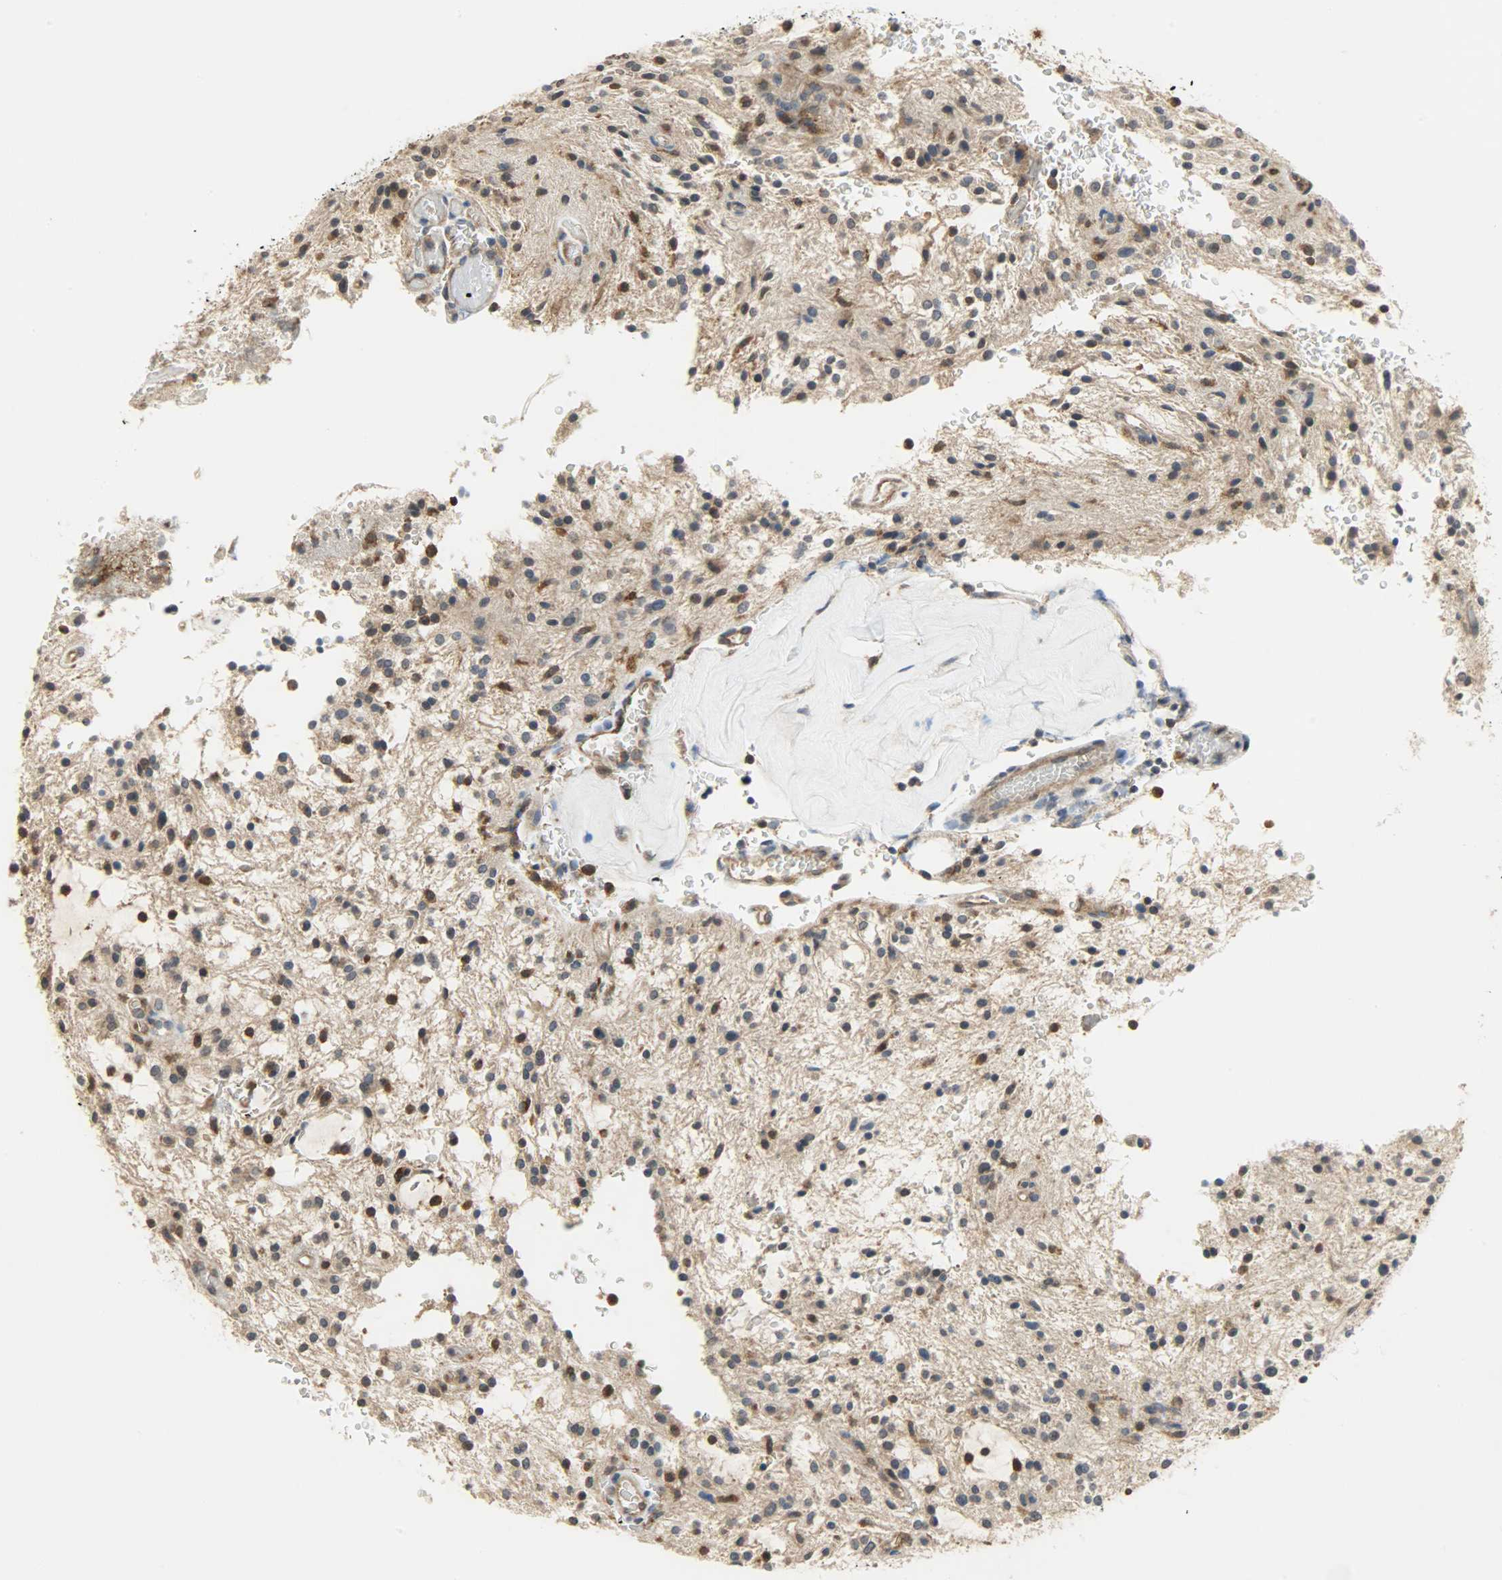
{"staining": {"intensity": "moderate", "quantity": ">75%", "location": "cytoplasmic/membranous,nuclear"}, "tissue": "glioma", "cell_type": "Tumor cells", "image_type": "cancer", "snomed": [{"axis": "morphology", "description": "Glioma, malignant, NOS"}, {"axis": "topography", "description": "Cerebellum"}], "caption": "The histopathology image demonstrates a brown stain indicating the presence of a protein in the cytoplasmic/membranous and nuclear of tumor cells in glioma.", "gene": "TRIM21", "patient": {"sex": "female", "age": 10}}